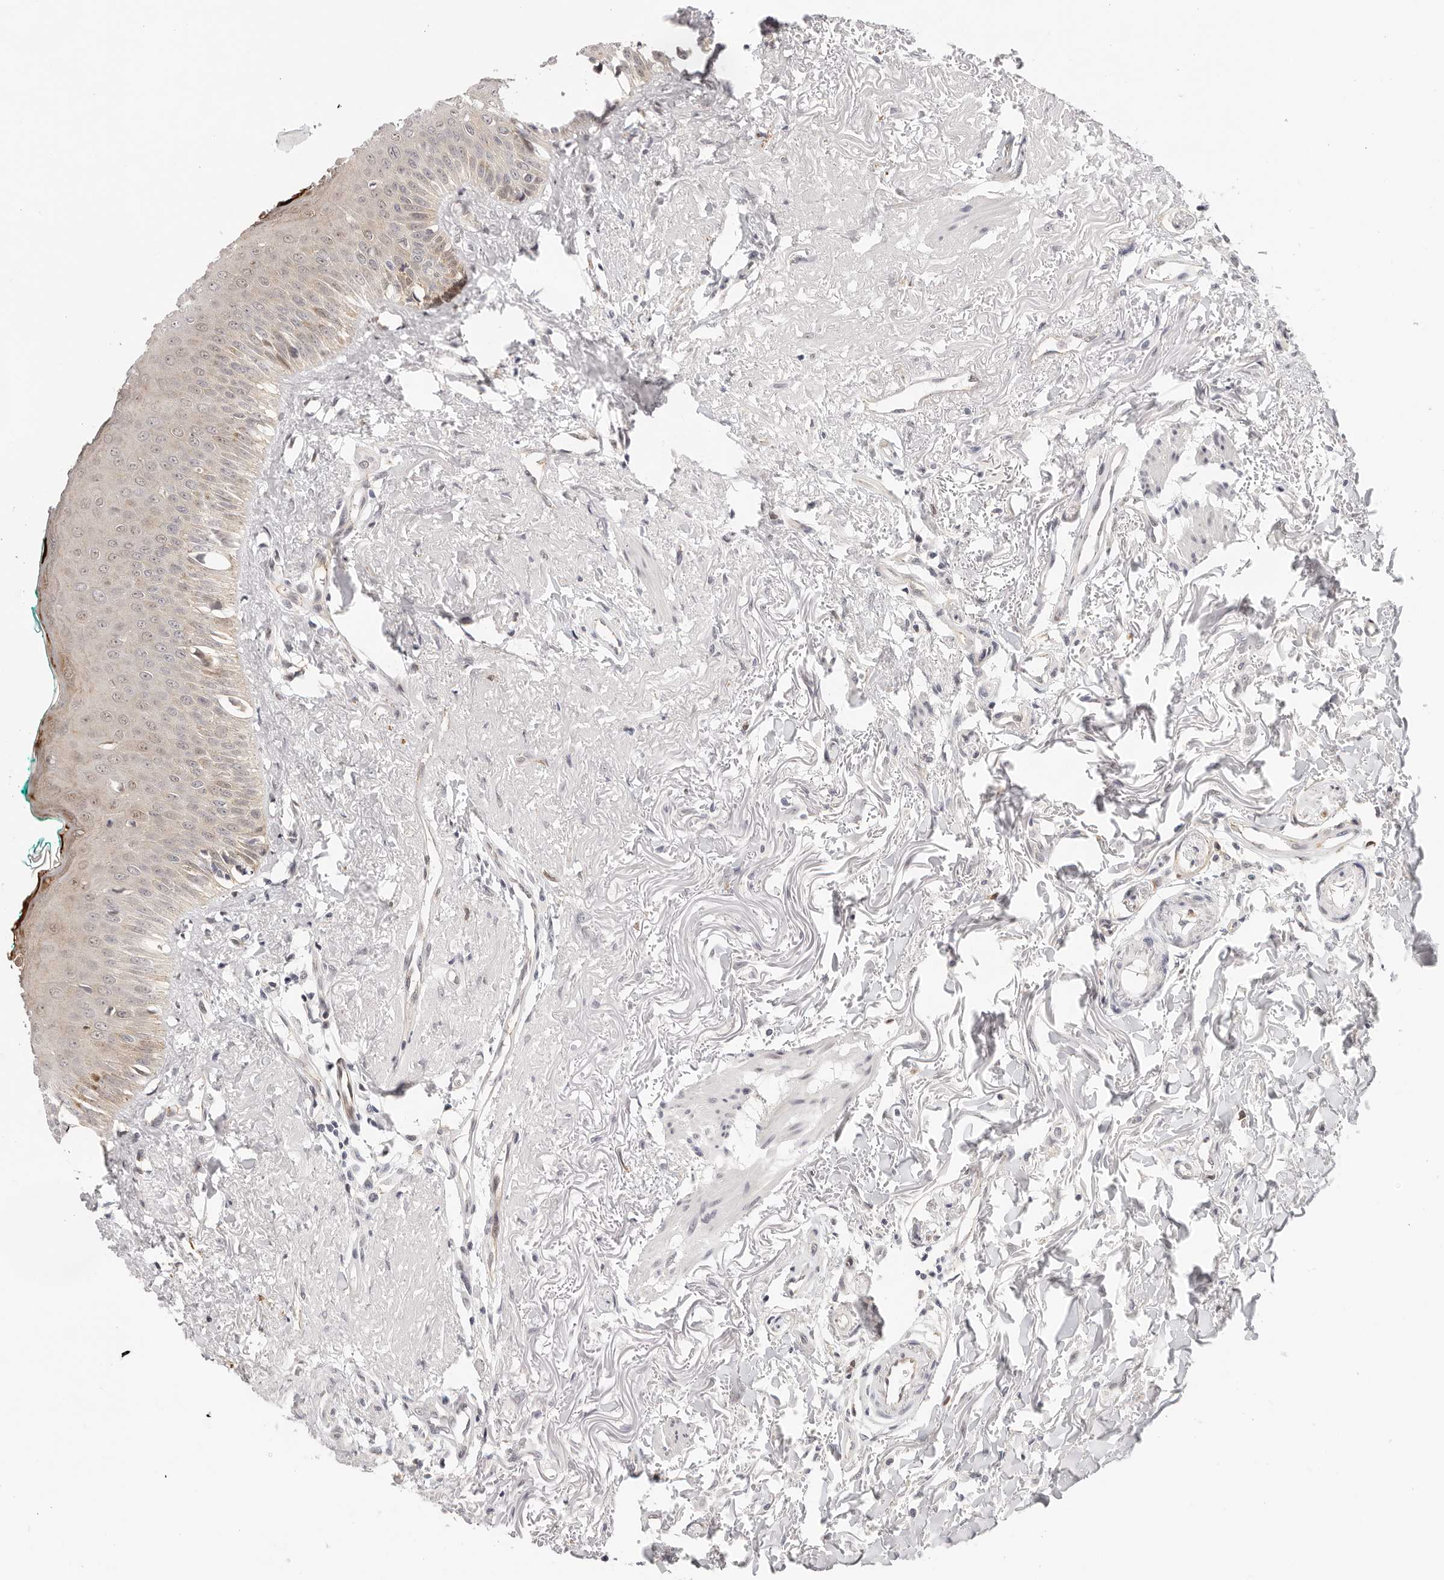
{"staining": {"intensity": "moderate", "quantity": "25%-75%", "location": "cytoplasmic/membranous,nuclear"}, "tissue": "oral mucosa", "cell_type": "Squamous epithelial cells", "image_type": "normal", "snomed": [{"axis": "morphology", "description": "Normal tissue, NOS"}, {"axis": "topography", "description": "Oral tissue"}], "caption": "A histopathology image showing moderate cytoplasmic/membranous,nuclear expression in about 25%-75% of squamous epithelial cells in normal oral mucosa, as visualized by brown immunohistochemical staining.", "gene": "AFDN", "patient": {"sex": "female", "age": 70}}